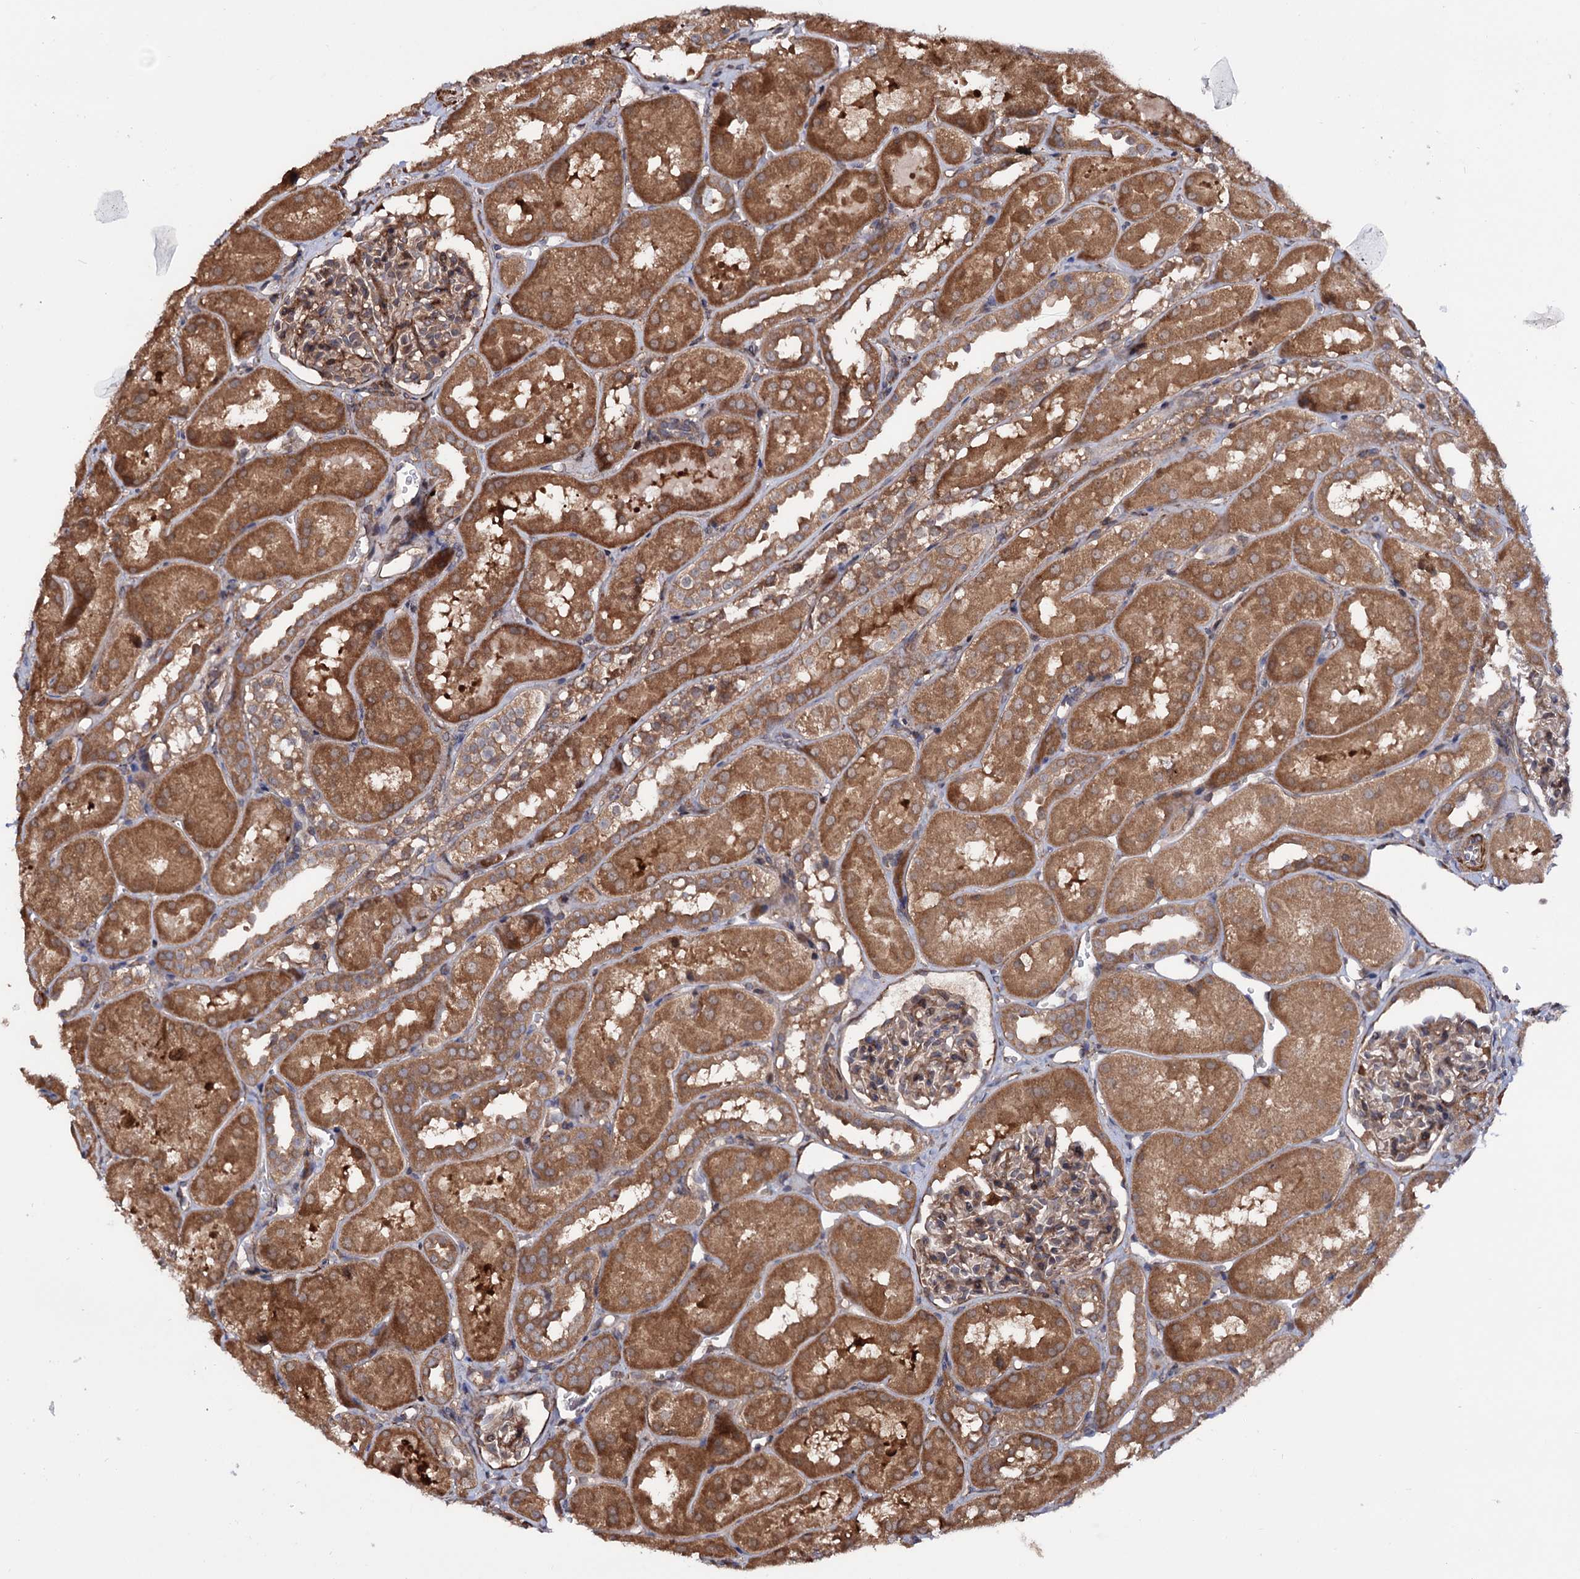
{"staining": {"intensity": "moderate", "quantity": ">75%", "location": "cytoplasmic/membranous"}, "tissue": "kidney", "cell_type": "Cells in glomeruli", "image_type": "normal", "snomed": [{"axis": "morphology", "description": "Normal tissue, NOS"}, {"axis": "topography", "description": "Kidney"}, {"axis": "topography", "description": "Urinary bladder"}], "caption": "A histopathology image of human kidney stained for a protein demonstrates moderate cytoplasmic/membranous brown staining in cells in glomeruli. The protein is stained brown, and the nuclei are stained in blue (DAB (3,3'-diaminobenzidine) IHC with brightfield microscopy, high magnification).", "gene": "FERMT2", "patient": {"sex": "male", "age": 16}}